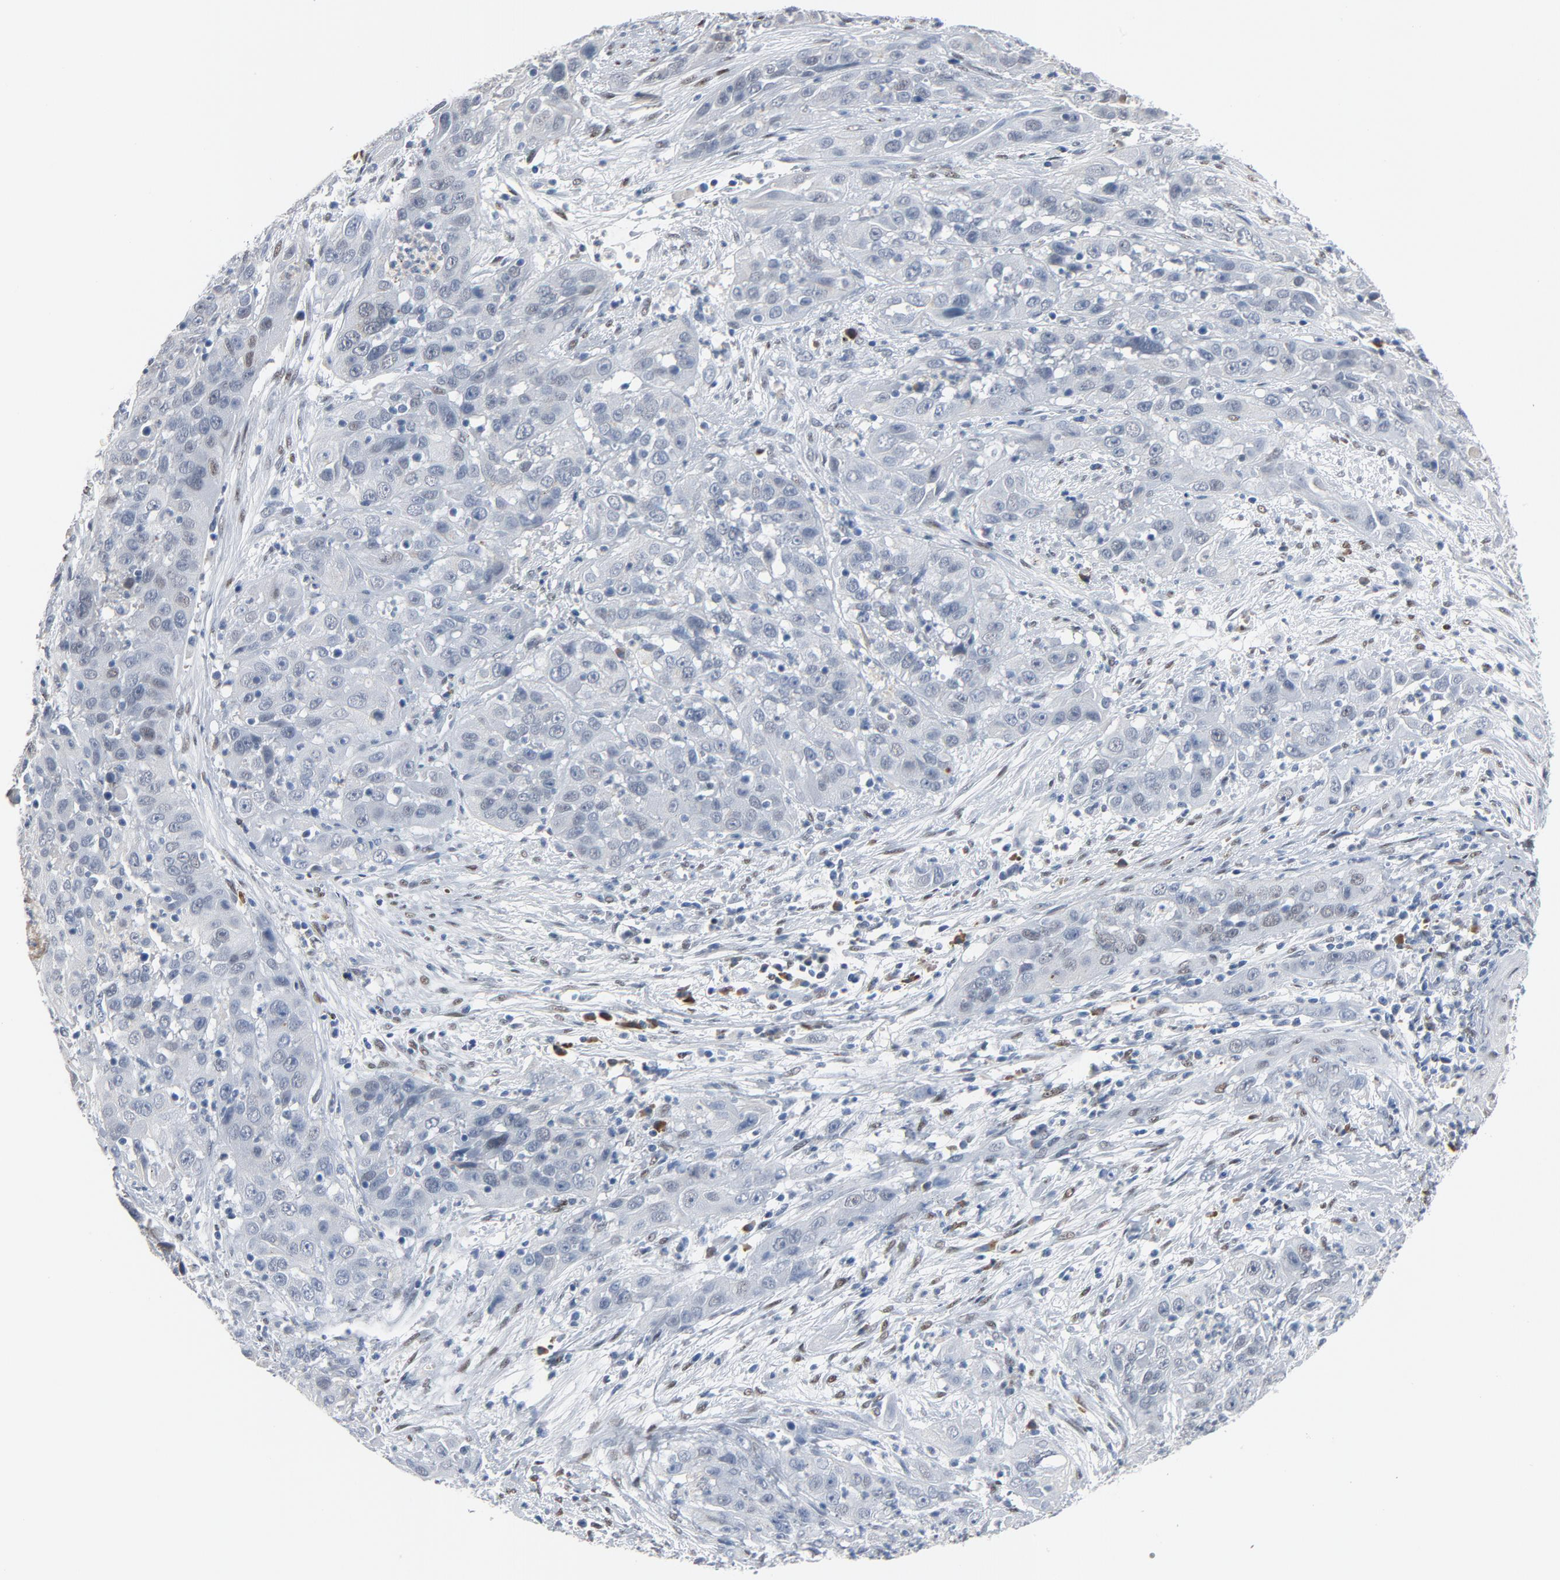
{"staining": {"intensity": "negative", "quantity": "none", "location": "none"}, "tissue": "cervical cancer", "cell_type": "Tumor cells", "image_type": "cancer", "snomed": [{"axis": "morphology", "description": "Squamous cell carcinoma, NOS"}, {"axis": "topography", "description": "Cervix"}], "caption": "Human squamous cell carcinoma (cervical) stained for a protein using immunohistochemistry shows no expression in tumor cells.", "gene": "FOXP1", "patient": {"sex": "female", "age": 32}}